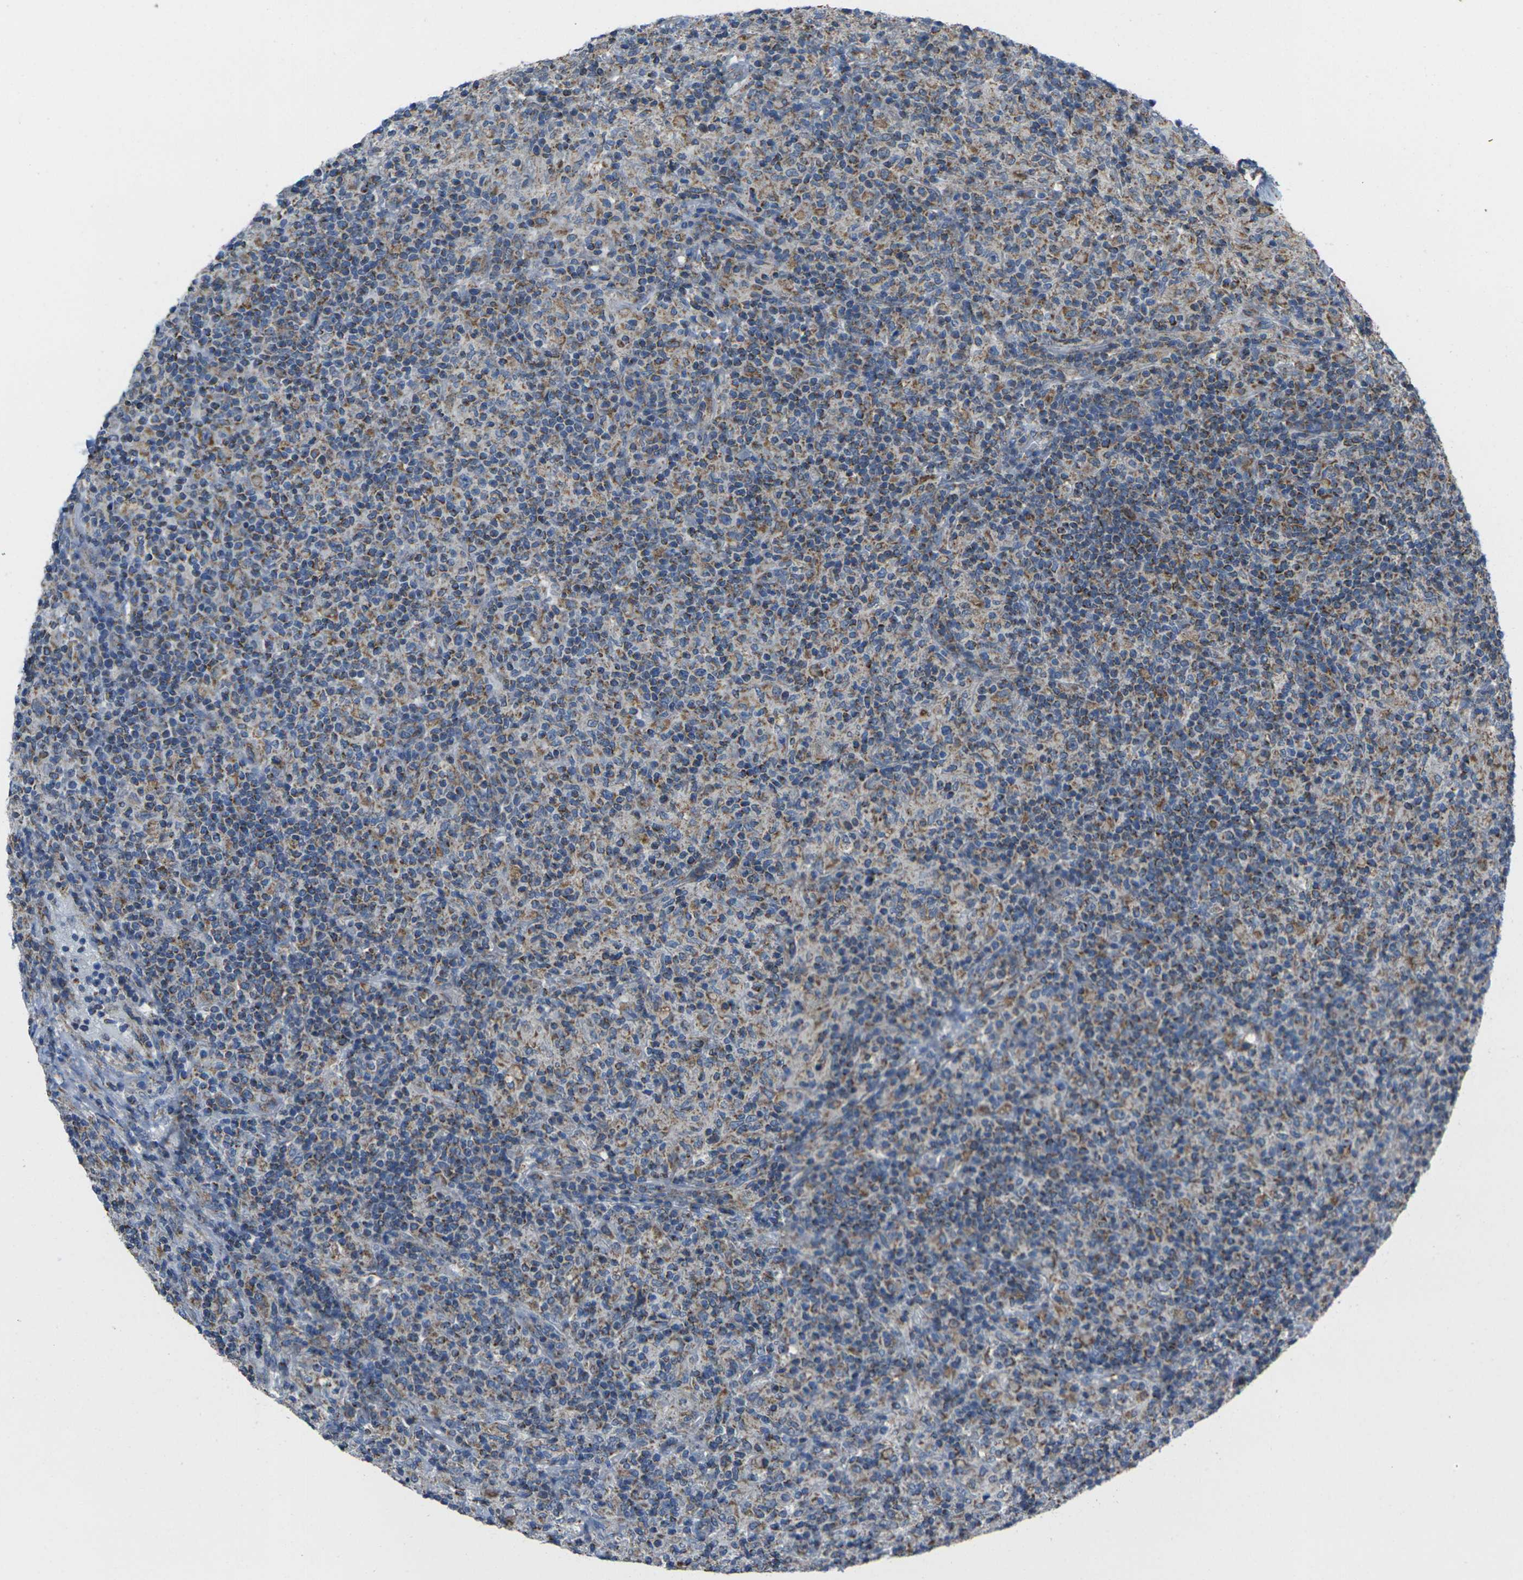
{"staining": {"intensity": "moderate", "quantity": "<25%", "location": "cytoplasmic/membranous"}, "tissue": "lymphoma", "cell_type": "Tumor cells", "image_type": "cancer", "snomed": [{"axis": "morphology", "description": "Hodgkin's disease, NOS"}, {"axis": "topography", "description": "Lymph node"}], "caption": "There is low levels of moderate cytoplasmic/membranous expression in tumor cells of Hodgkin's disease, as demonstrated by immunohistochemical staining (brown color).", "gene": "TMEM120B", "patient": {"sex": "male", "age": 70}}